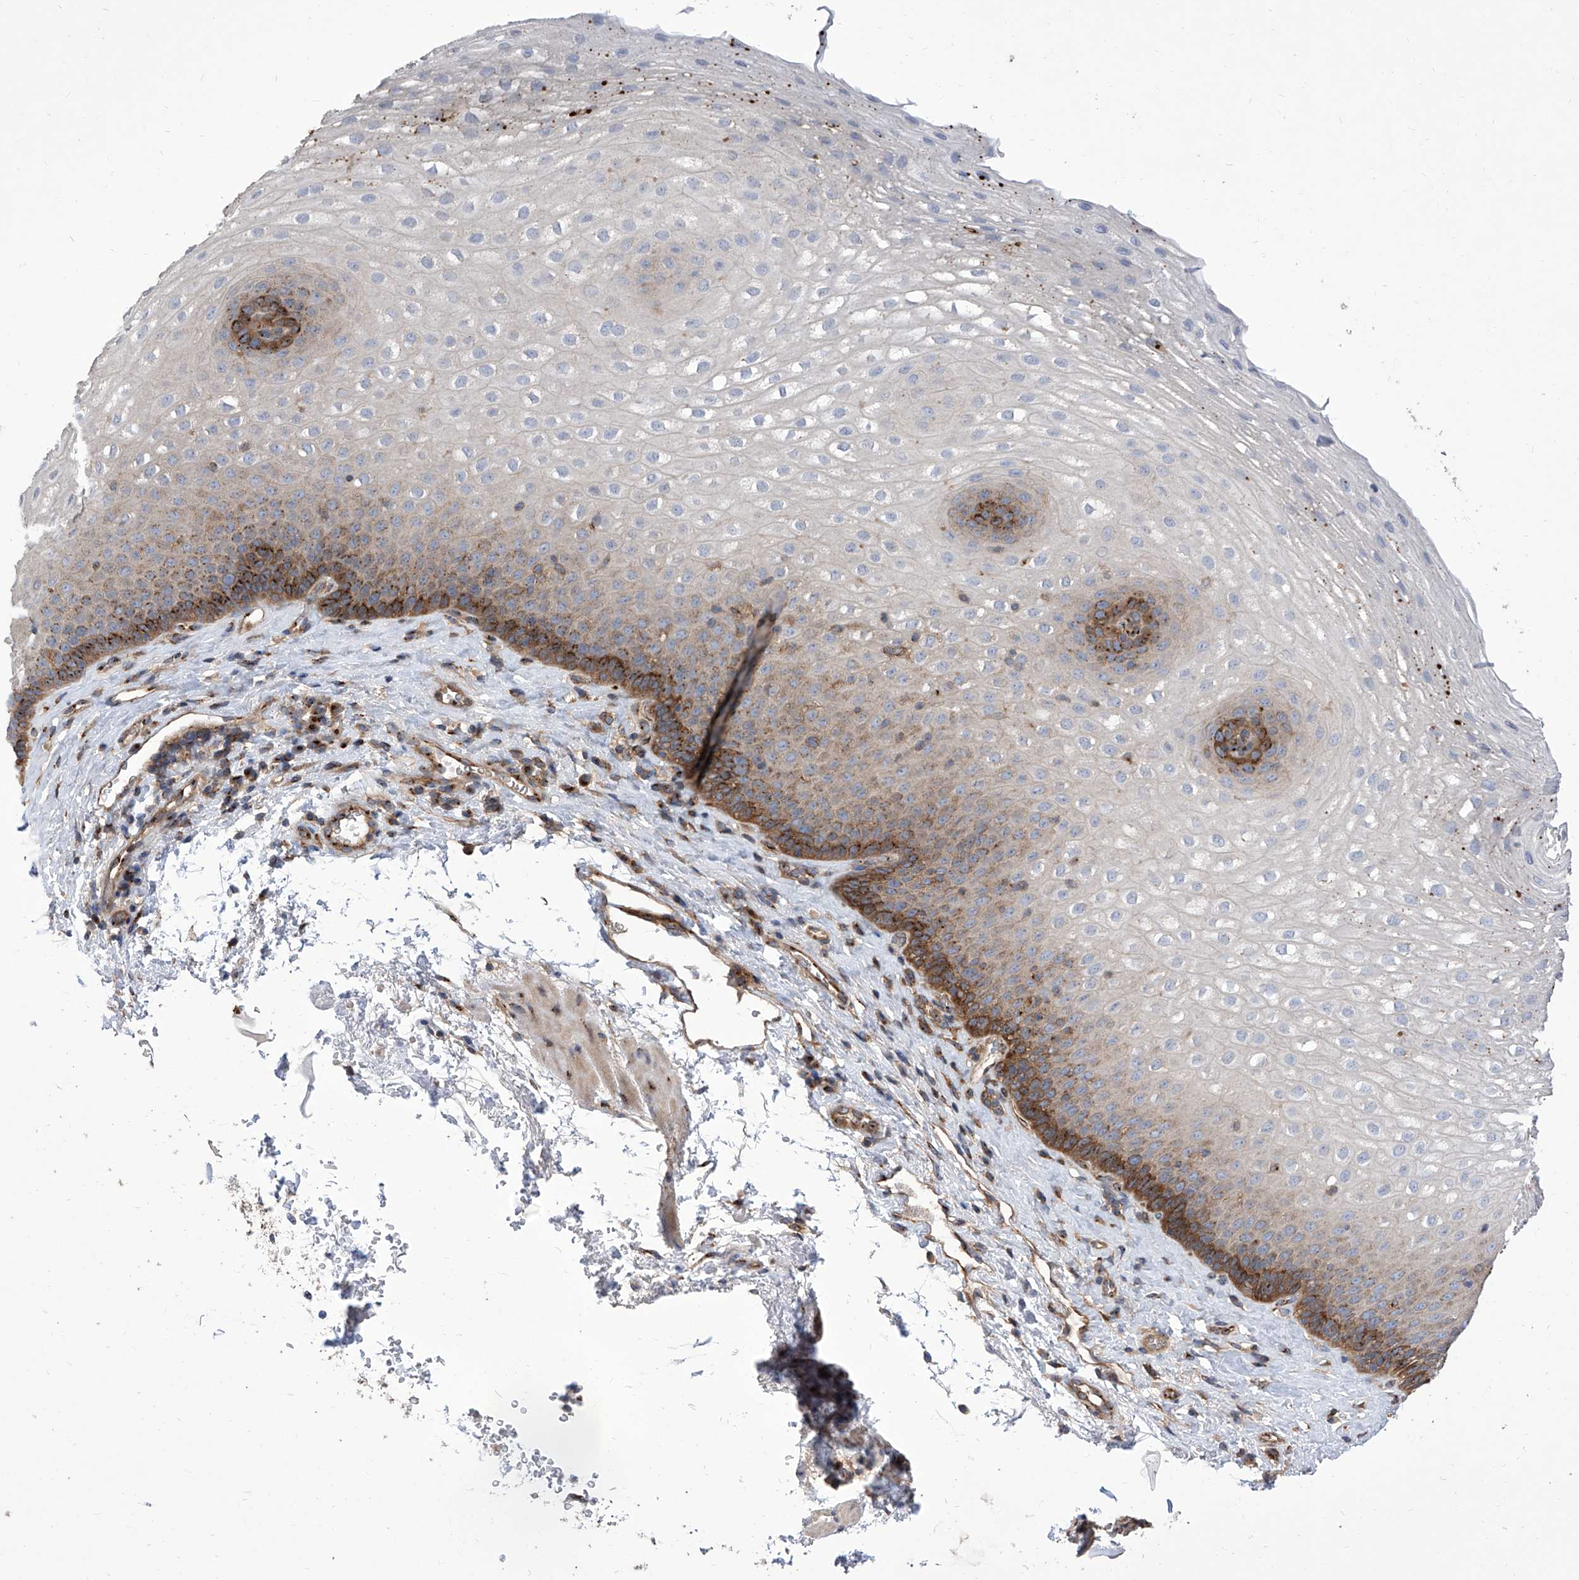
{"staining": {"intensity": "moderate", "quantity": "<25%", "location": "cytoplasmic/membranous"}, "tissue": "esophagus", "cell_type": "Squamous epithelial cells", "image_type": "normal", "snomed": [{"axis": "morphology", "description": "Normal tissue, NOS"}, {"axis": "topography", "description": "Esophagus"}], "caption": "Protein expression analysis of unremarkable human esophagus reveals moderate cytoplasmic/membranous expression in approximately <25% of squamous epithelial cells.", "gene": "TJAP1", "patient": {"sex": "female", "age": 66}}